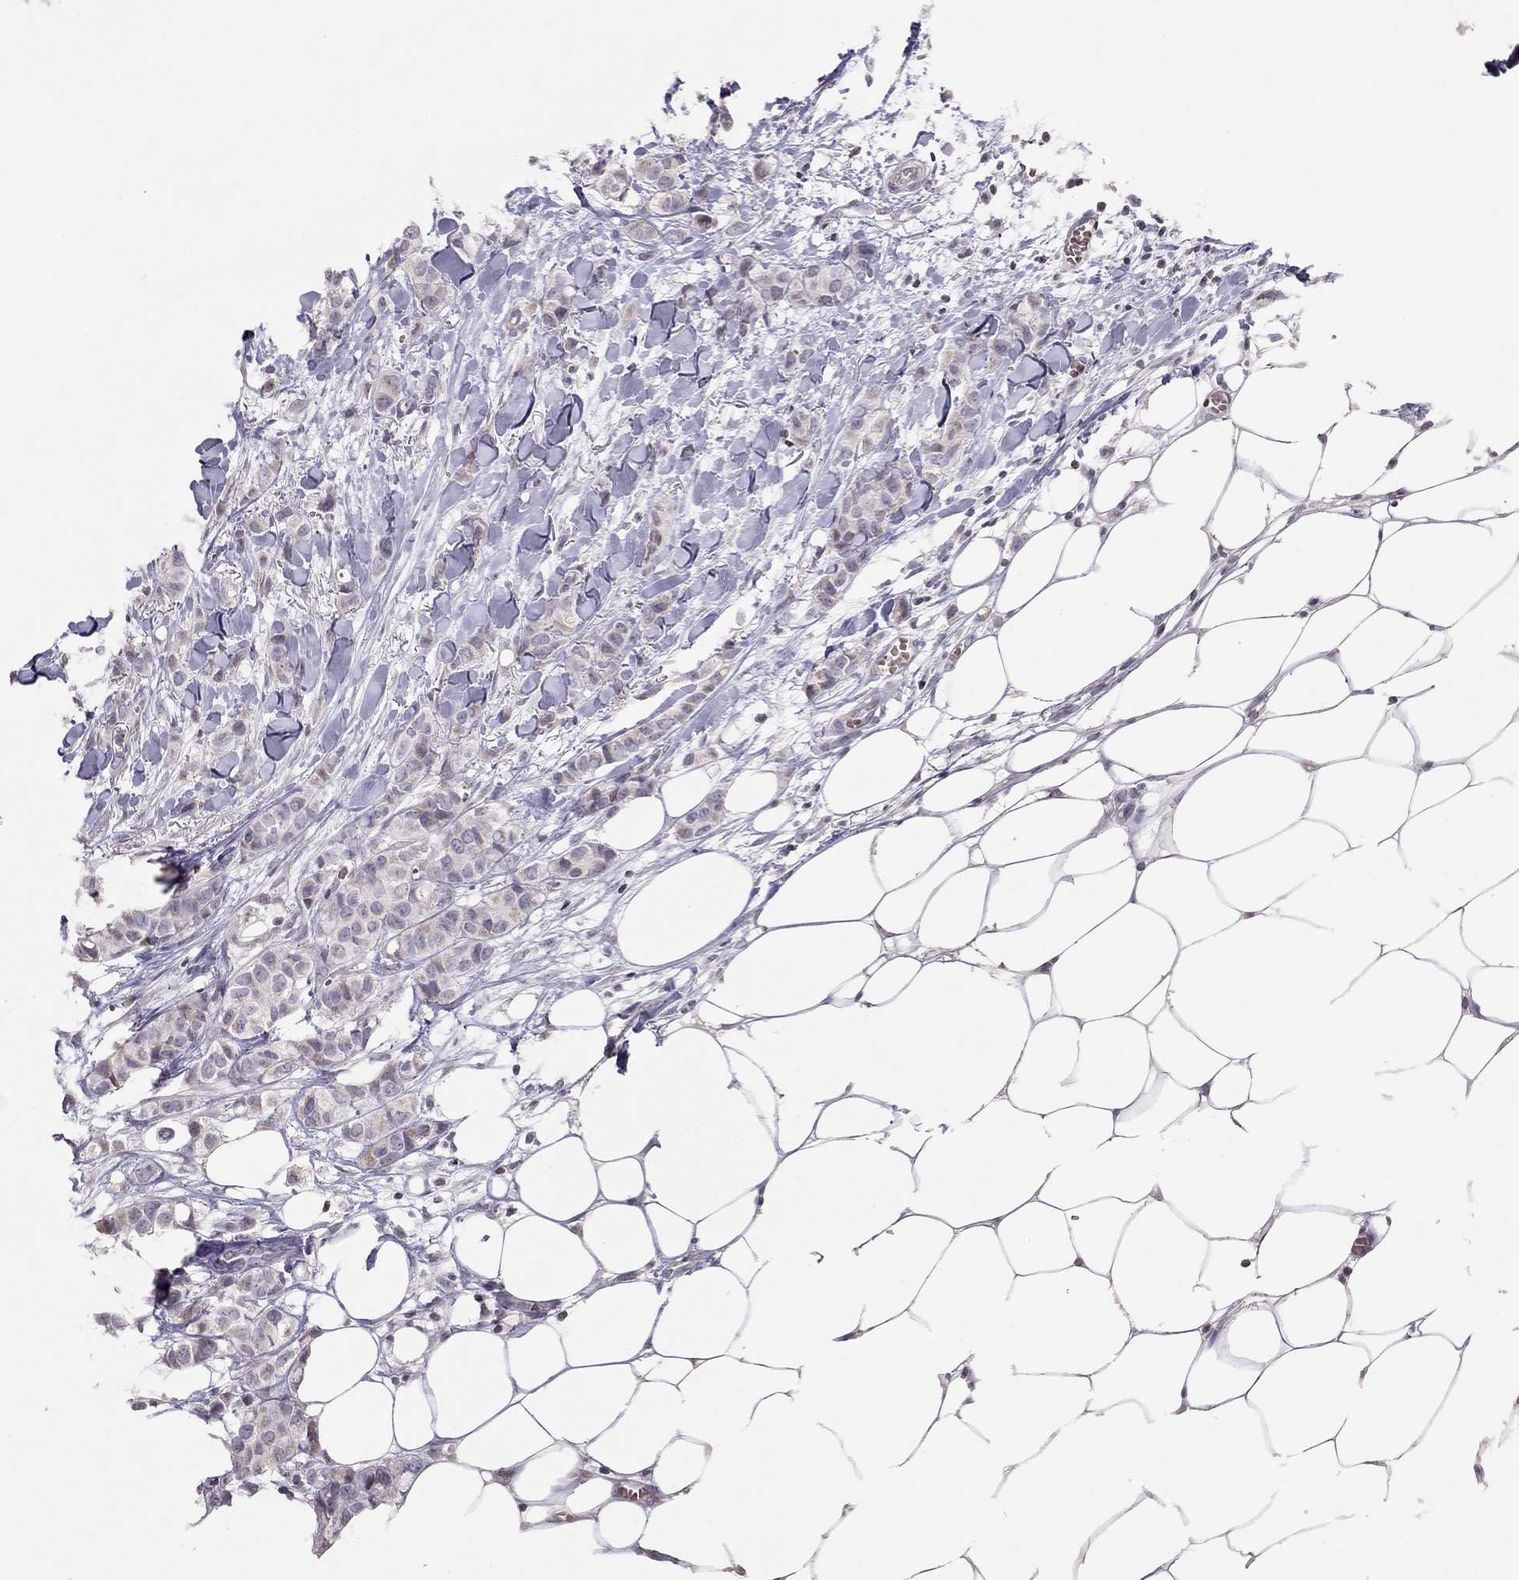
{"staining": {"intensity": "weak", "quantity": "<25%", "location": "cytoplasmic/membranous"}, "tissue": "breast cancer", "cell_type": "Tumor cells", "image_type": "cancer", "snomed": [{"axis": "morphology", "description": "Duct carcinoma"}, {"axis": "topography", "description": "Breast"}], "caption": "Immunohistochemistry photomicrograph of neoplastic tissue: breast cancer stained with DAB displays no significant protein positivity in tumor cells.", "gene": "TSHB", "patient": {"sex": "female", "age": 85}}